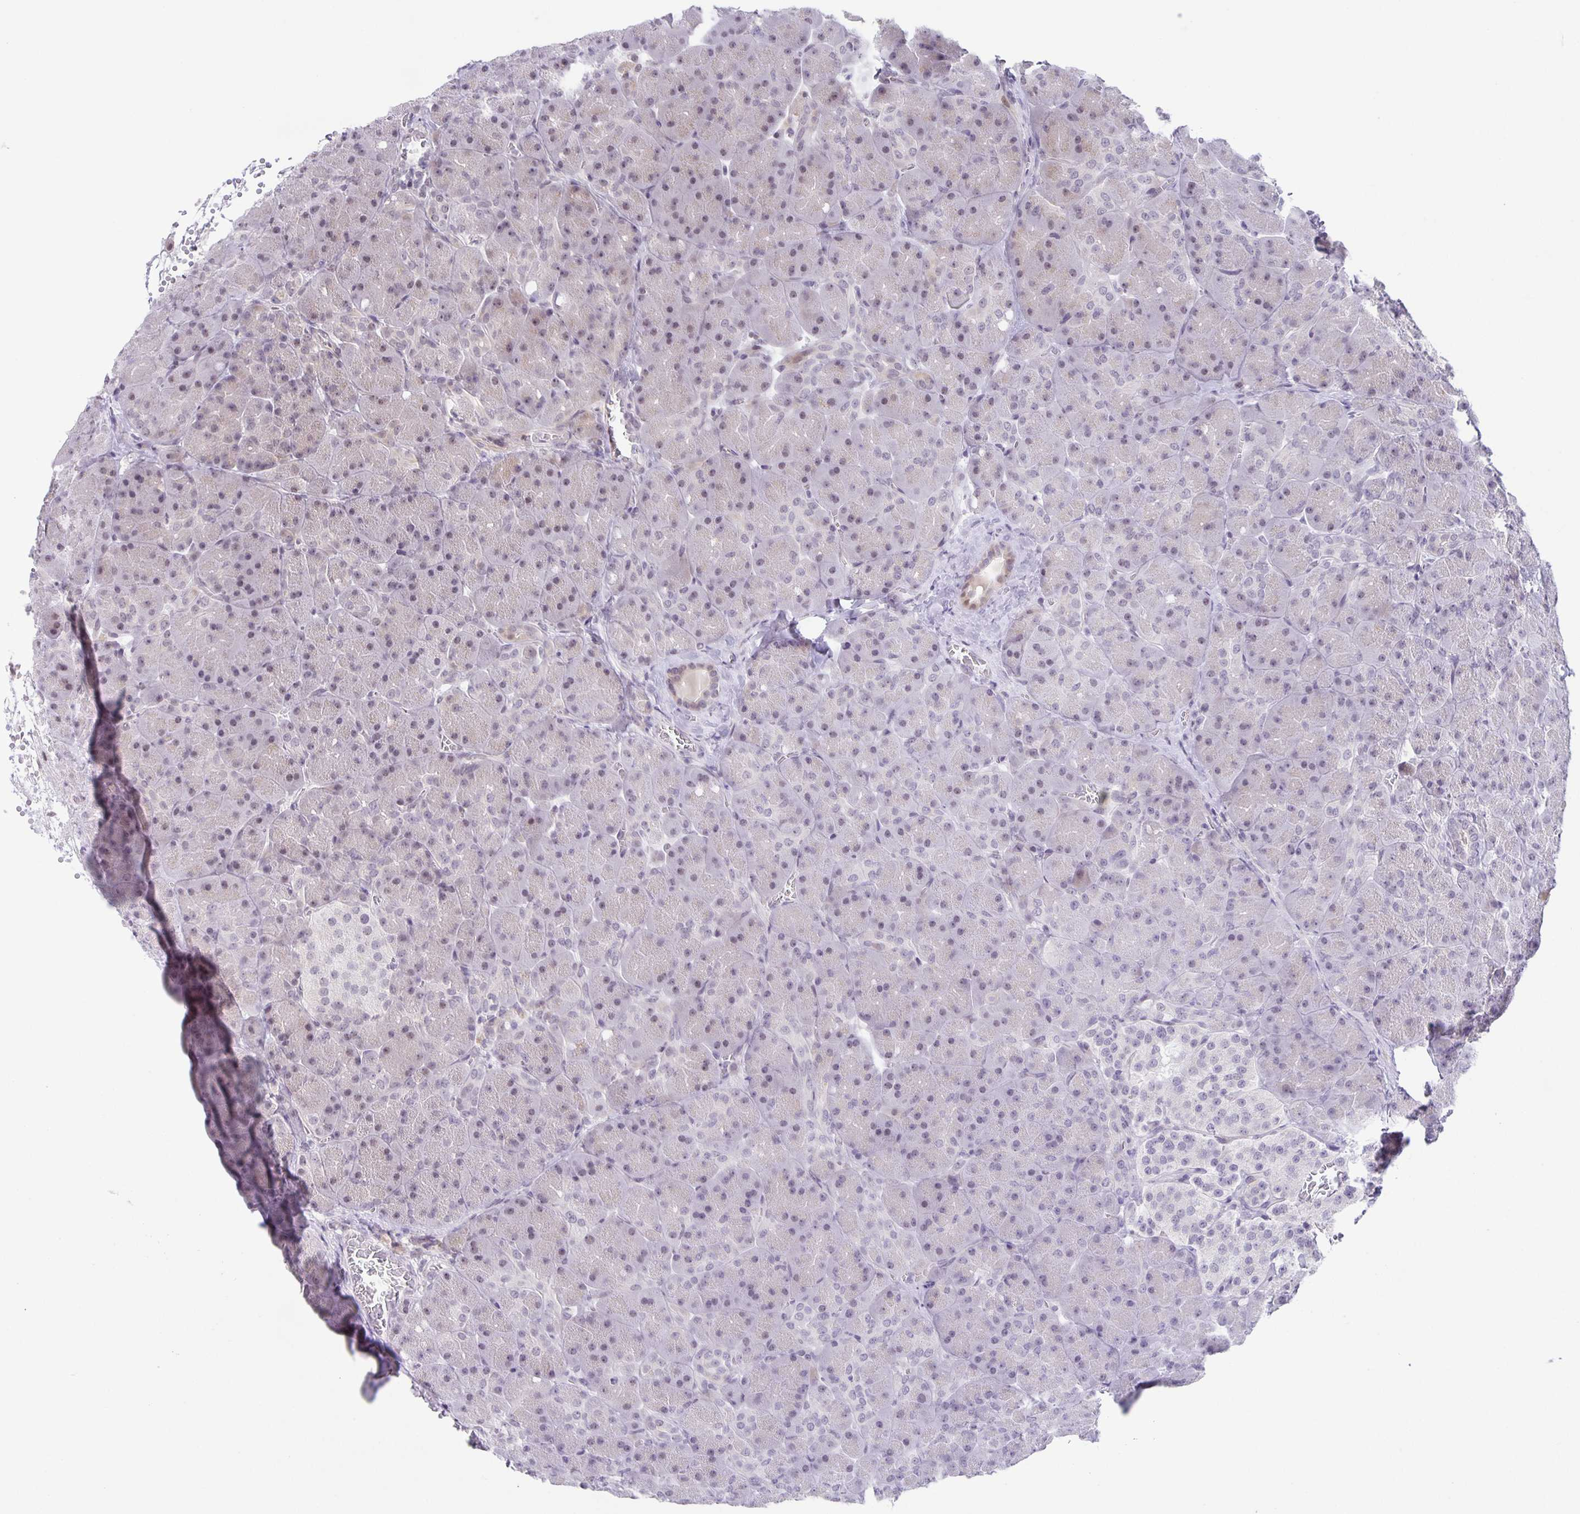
{"staining": {"intensity": "weak", "quantity": "<25%", "location": "nuclear"}, "tissue": "pancreas", "cell_type": "Exocrine glandular cells", "image_type": "normal", "snomed": [{"axis": "morphology", "description": "Normal tissue, NOS"}, {"axis": "topography", "description": "Pancreas"}], "caption": "Immunohistochemical staining of unremarkable pancreas reveals no significant staining in exocrine glandular cells.", "gene": "PHRF1", "patient": {"sex": "male", "age": 55}}